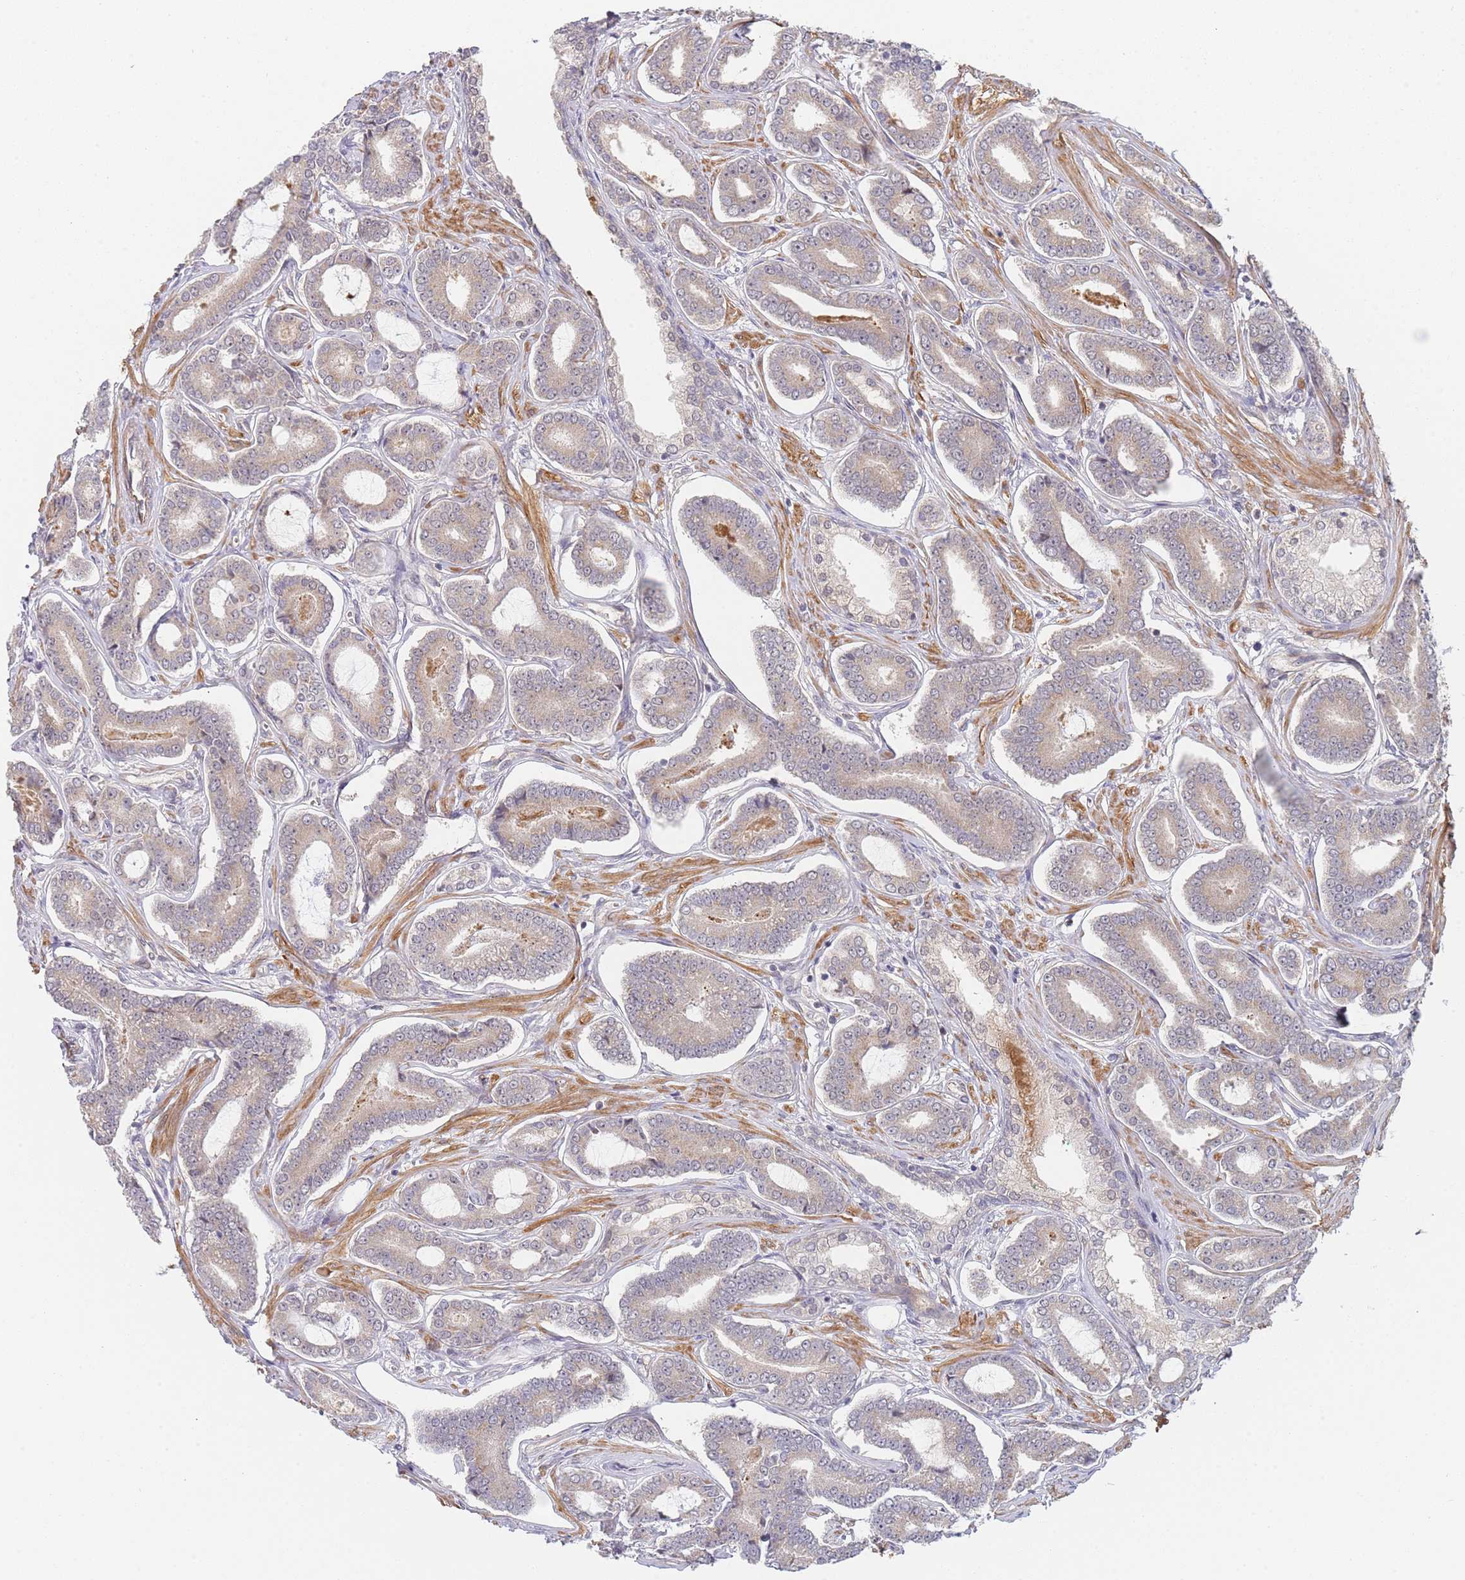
{"staining": {"intensity": "negative", "quantity": "none", "location": "none"}, "tissue": "prostate cancer", "cell_type": "Tumor cells", "image_type": "cancer", "snomed": [{"axis": "morphology", "description": "Adenocarcinoma, NOS"}, {"axis": "topography", "description": "Prostate and seminal vesicle, NOS"}], "caption": "Adenocarcinoma (prostate) was stained to show a protein in brown. There is no significant staining in tumor cells.", "gene": "B4GALT4", "patient": {"sex": "male", "age": 76}}